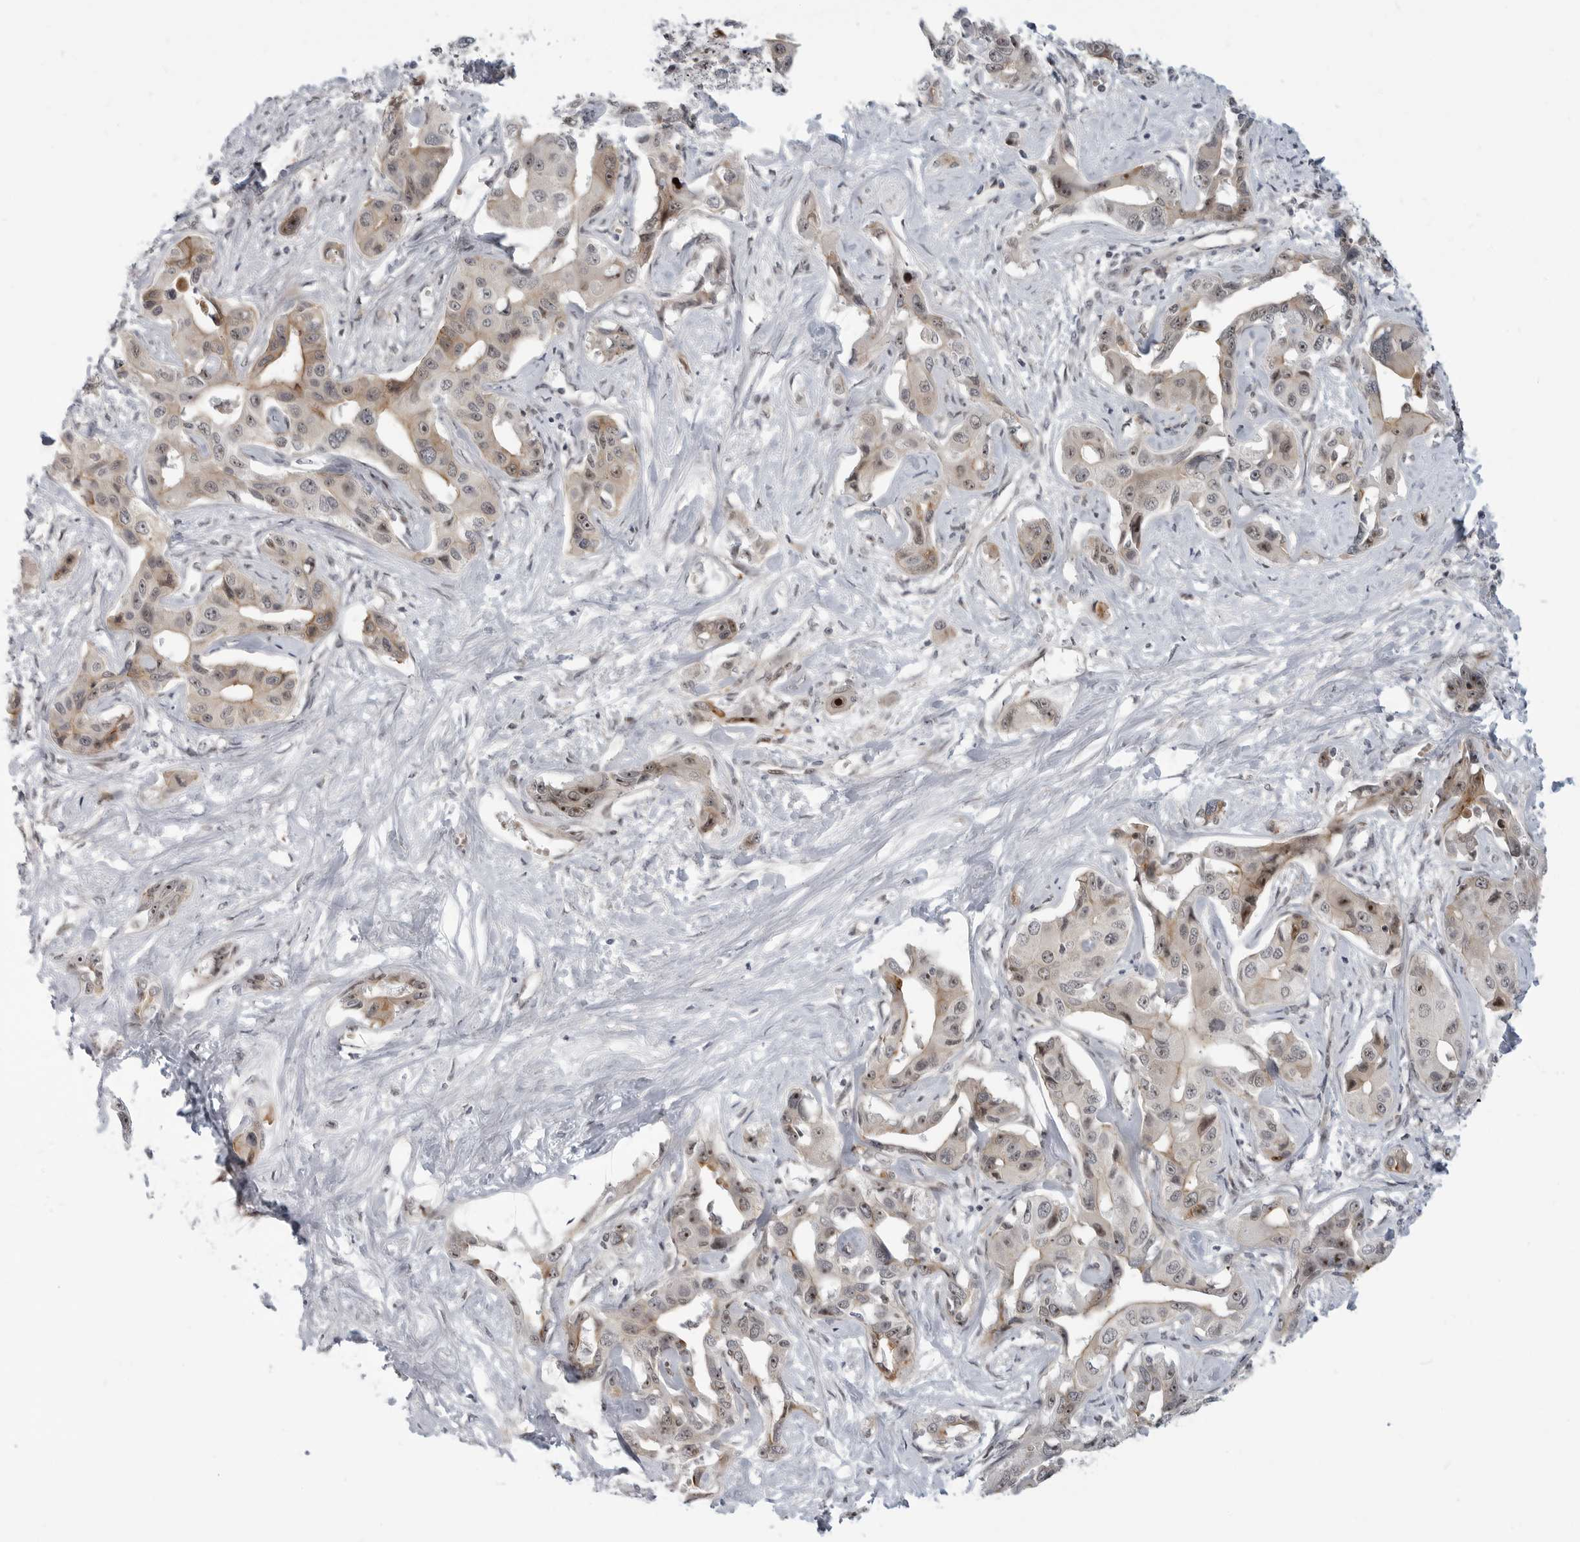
{"staining": {"intensity": "moderate", "quantity": "25%-75%", "location": "nuclear"}, "tissue": "liver cancer", "cell_type": "Tumor cells", "image_type": "cancer", "snomed": [{"axis": "morphology", "description": "Cholangiocarcinoma"}, {"axis": "topography", "description": "Liver"}], "caption": "Protein staining displays moderate nuclear expression in about 25%-75% of tumor cells in liver cancer (cholangiocarcinoma). Using DAB (3,3'-diaminobenzidine) (brown) and hematoxylin (blue) stains, captured at high magnification using brightfield microscopy.", "gene": "CEP295NL", "patient": {"sex": "male", "age": 59}}